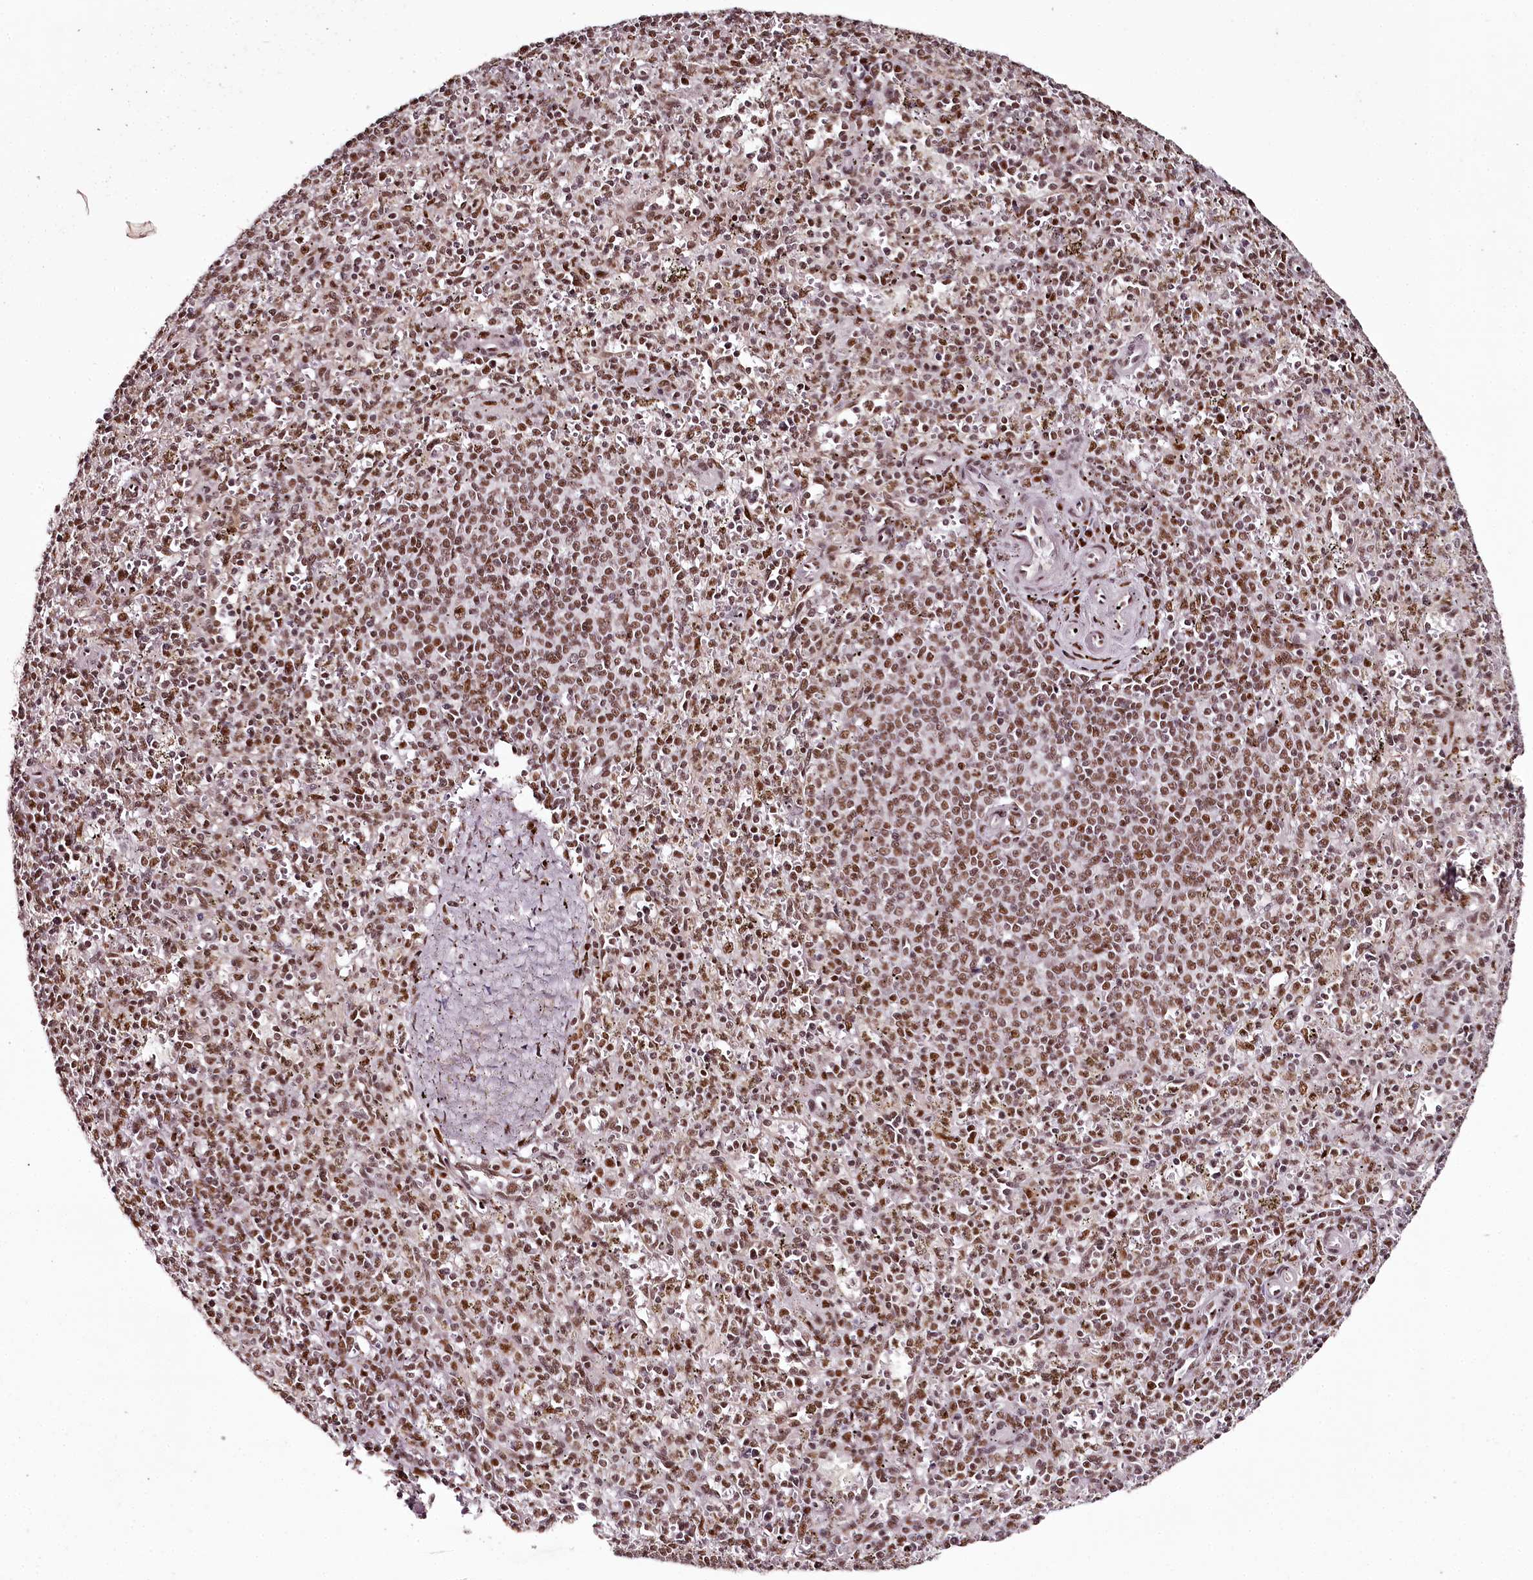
{"staining": {"intensity": "moderate", "quantity": ">75%", "location": "nuclear"}, "tissue": "spleen", "cell_type": "Cells in red pulp", "image_type": "normal", "snomed": [{"axis": "morphology", "description": "Normal tissue, NOS"}, {"axis": "topography", "description": "Spleen"}], "caption": "Unremarkable spleen was stained to show a protein in brown. There is medium levels of moderate nuclear expression in approximately >75% of cells in red pulp.", "gene": "PSPC1", "patient": {"sex": "male", "age": 72}}